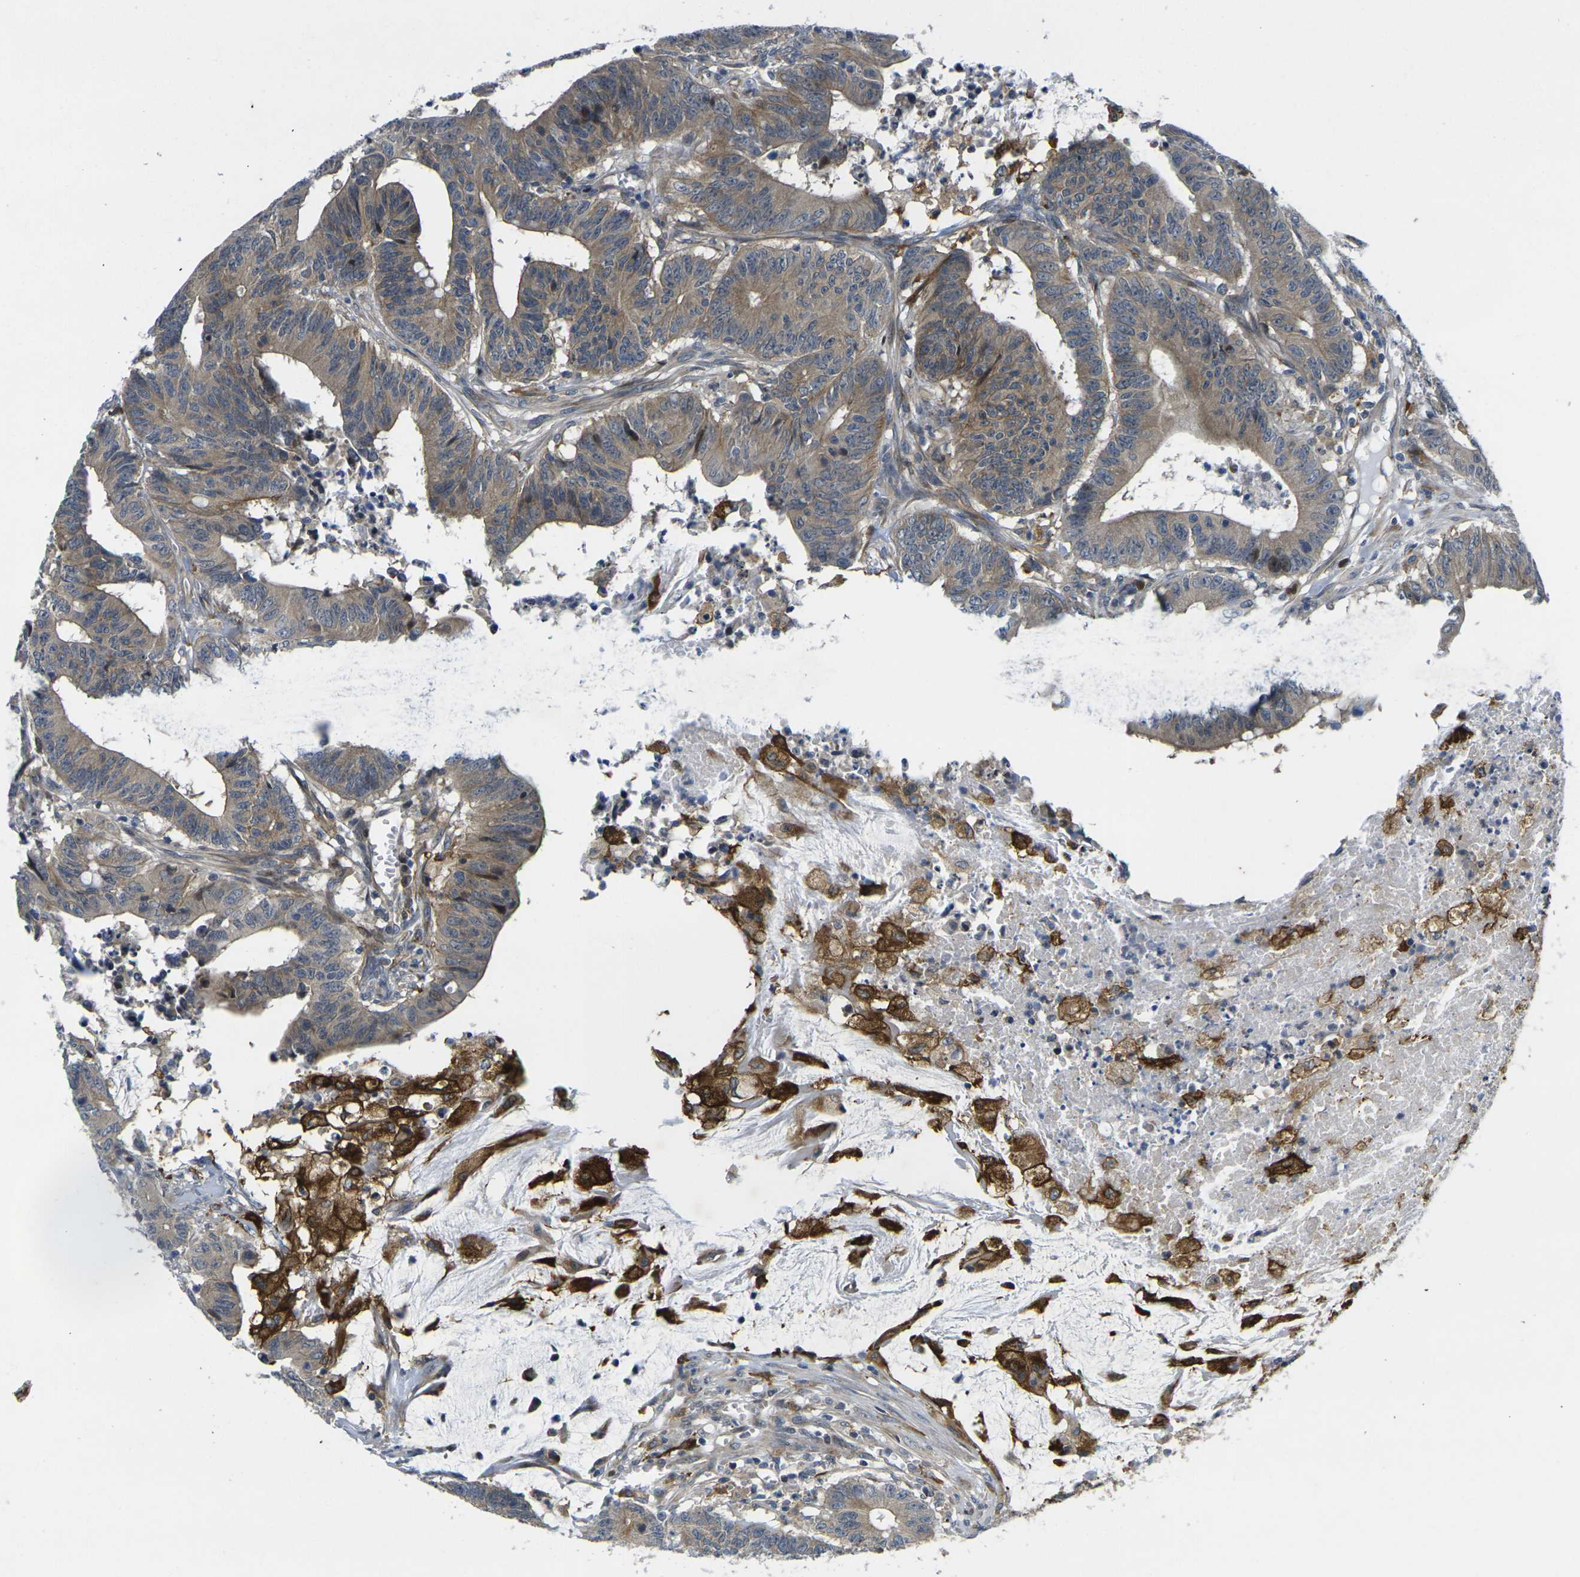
{"staining": {"intensity": "weak", "quantity": ">75%", "location": "cytoplasmic/membranous"}, "tissue": "colorectal cancer", "cell_type": "Tumor cells", "image_type": "cancer", "snomed": [{"axis": "morphology", "description": "Adenocarcinoma, NOS"}, {"axis": "topography", "description": "Colon"}], "caption": "Protein expression analysis of human colorectal cancer (adenocarcinoma) reveals weak cytoplasmic/membranous positivity in about >75% of tumor cells. (DAB = brown stain, brightfield microscopy at high magnification).", "gene": "ROBO2", "patient": {"sex": "male", "age": 45}}